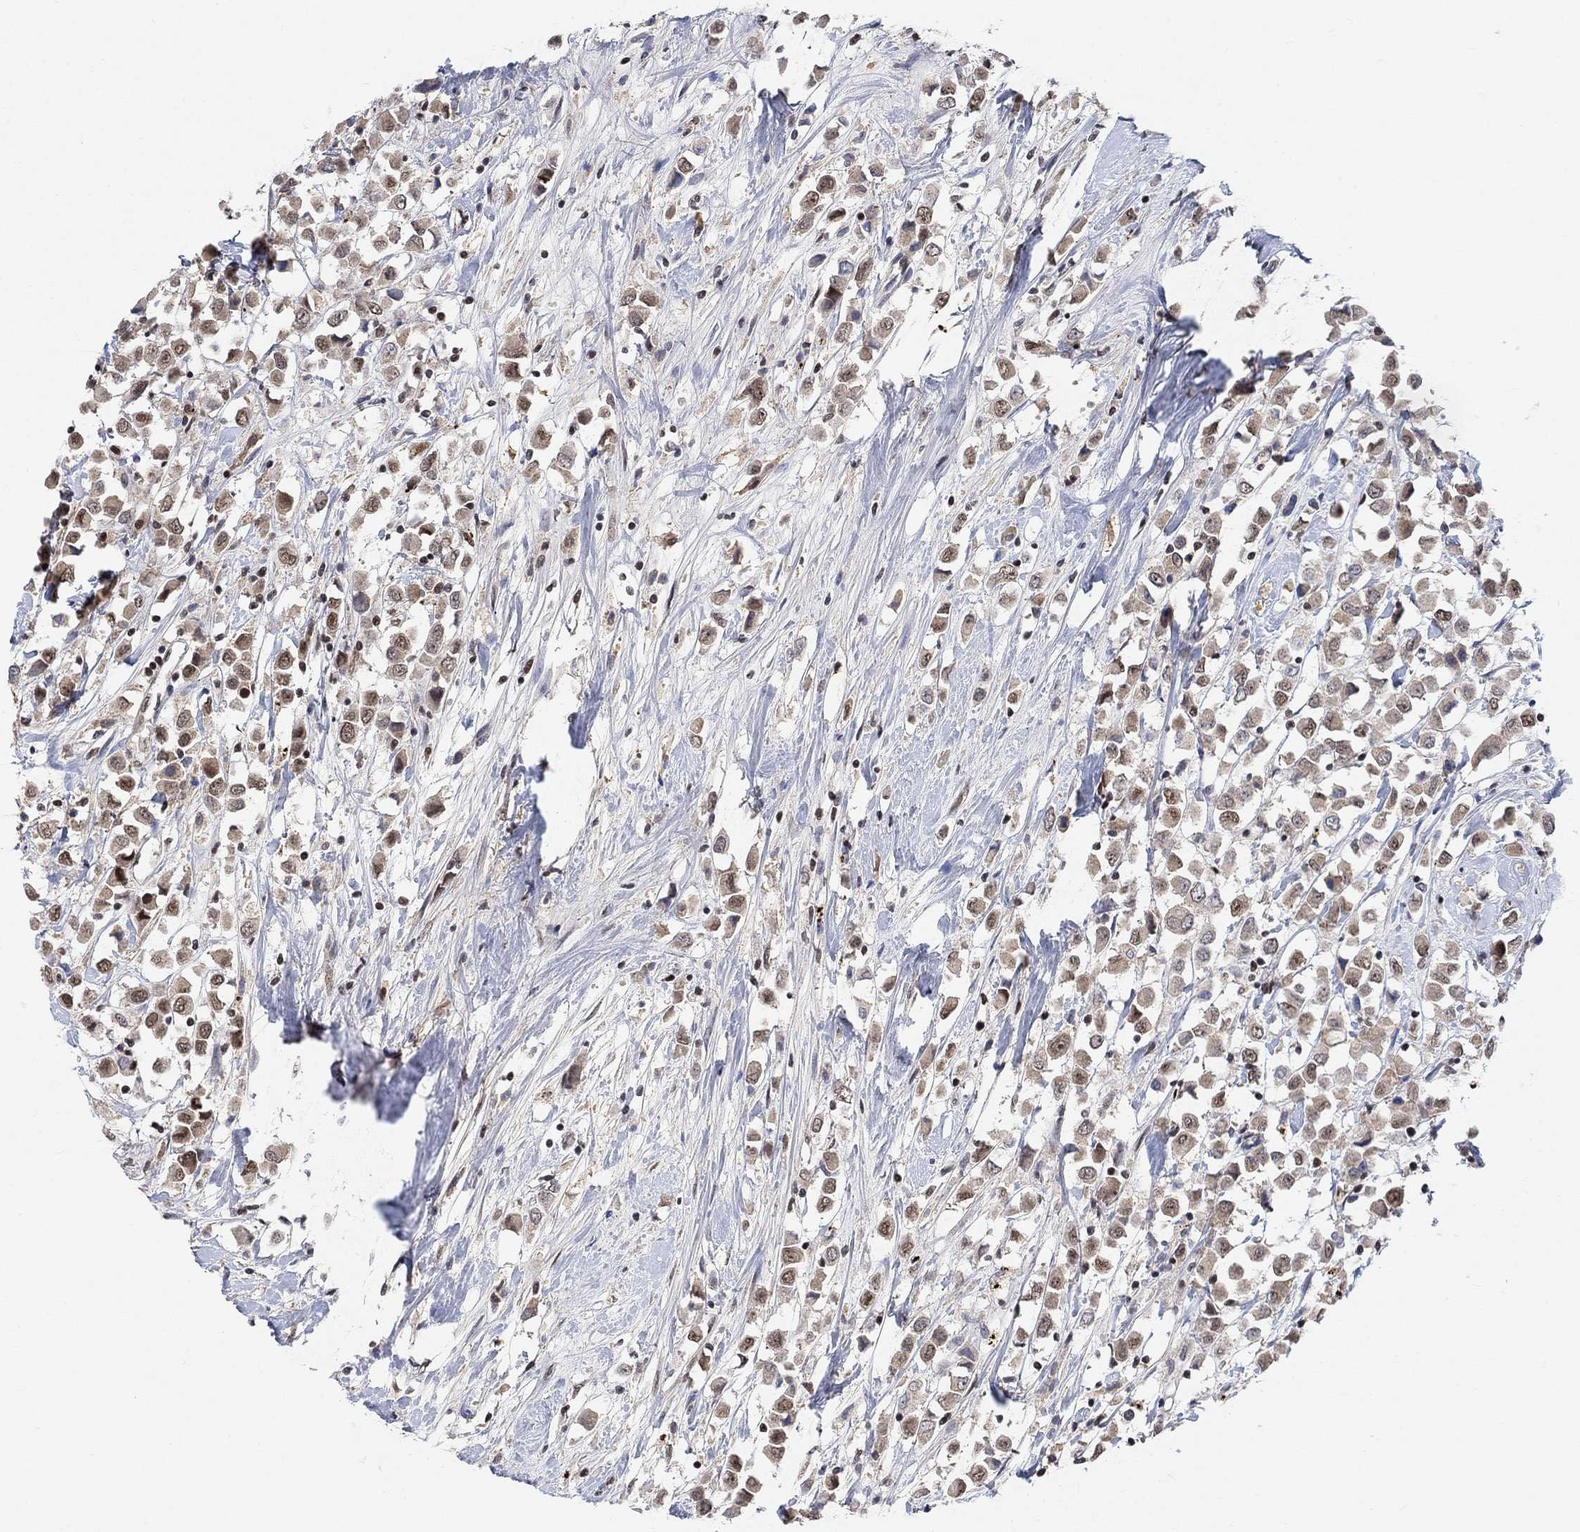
{"staining": {"intensity": "moderate", "quantity": "25%-75%", "location": "nuclear"}, "tissue": "breast cancer", "cell_type": "Tumor cells", "image_type": "cancer", "snomed": [{"axis": "morphology", "description": "Duct carcinoma"}, {"axis": "topography", "description": "Breast"}], "caption": "Breast infiltrating ductal carcinoma stained with DAB immunohistochemistry reveals medium levels of moderate nuclear positivity in about 25%-75% of tumor cells.", "gene": "THAP8", "patient": {"sex": "female", "age": 61}}